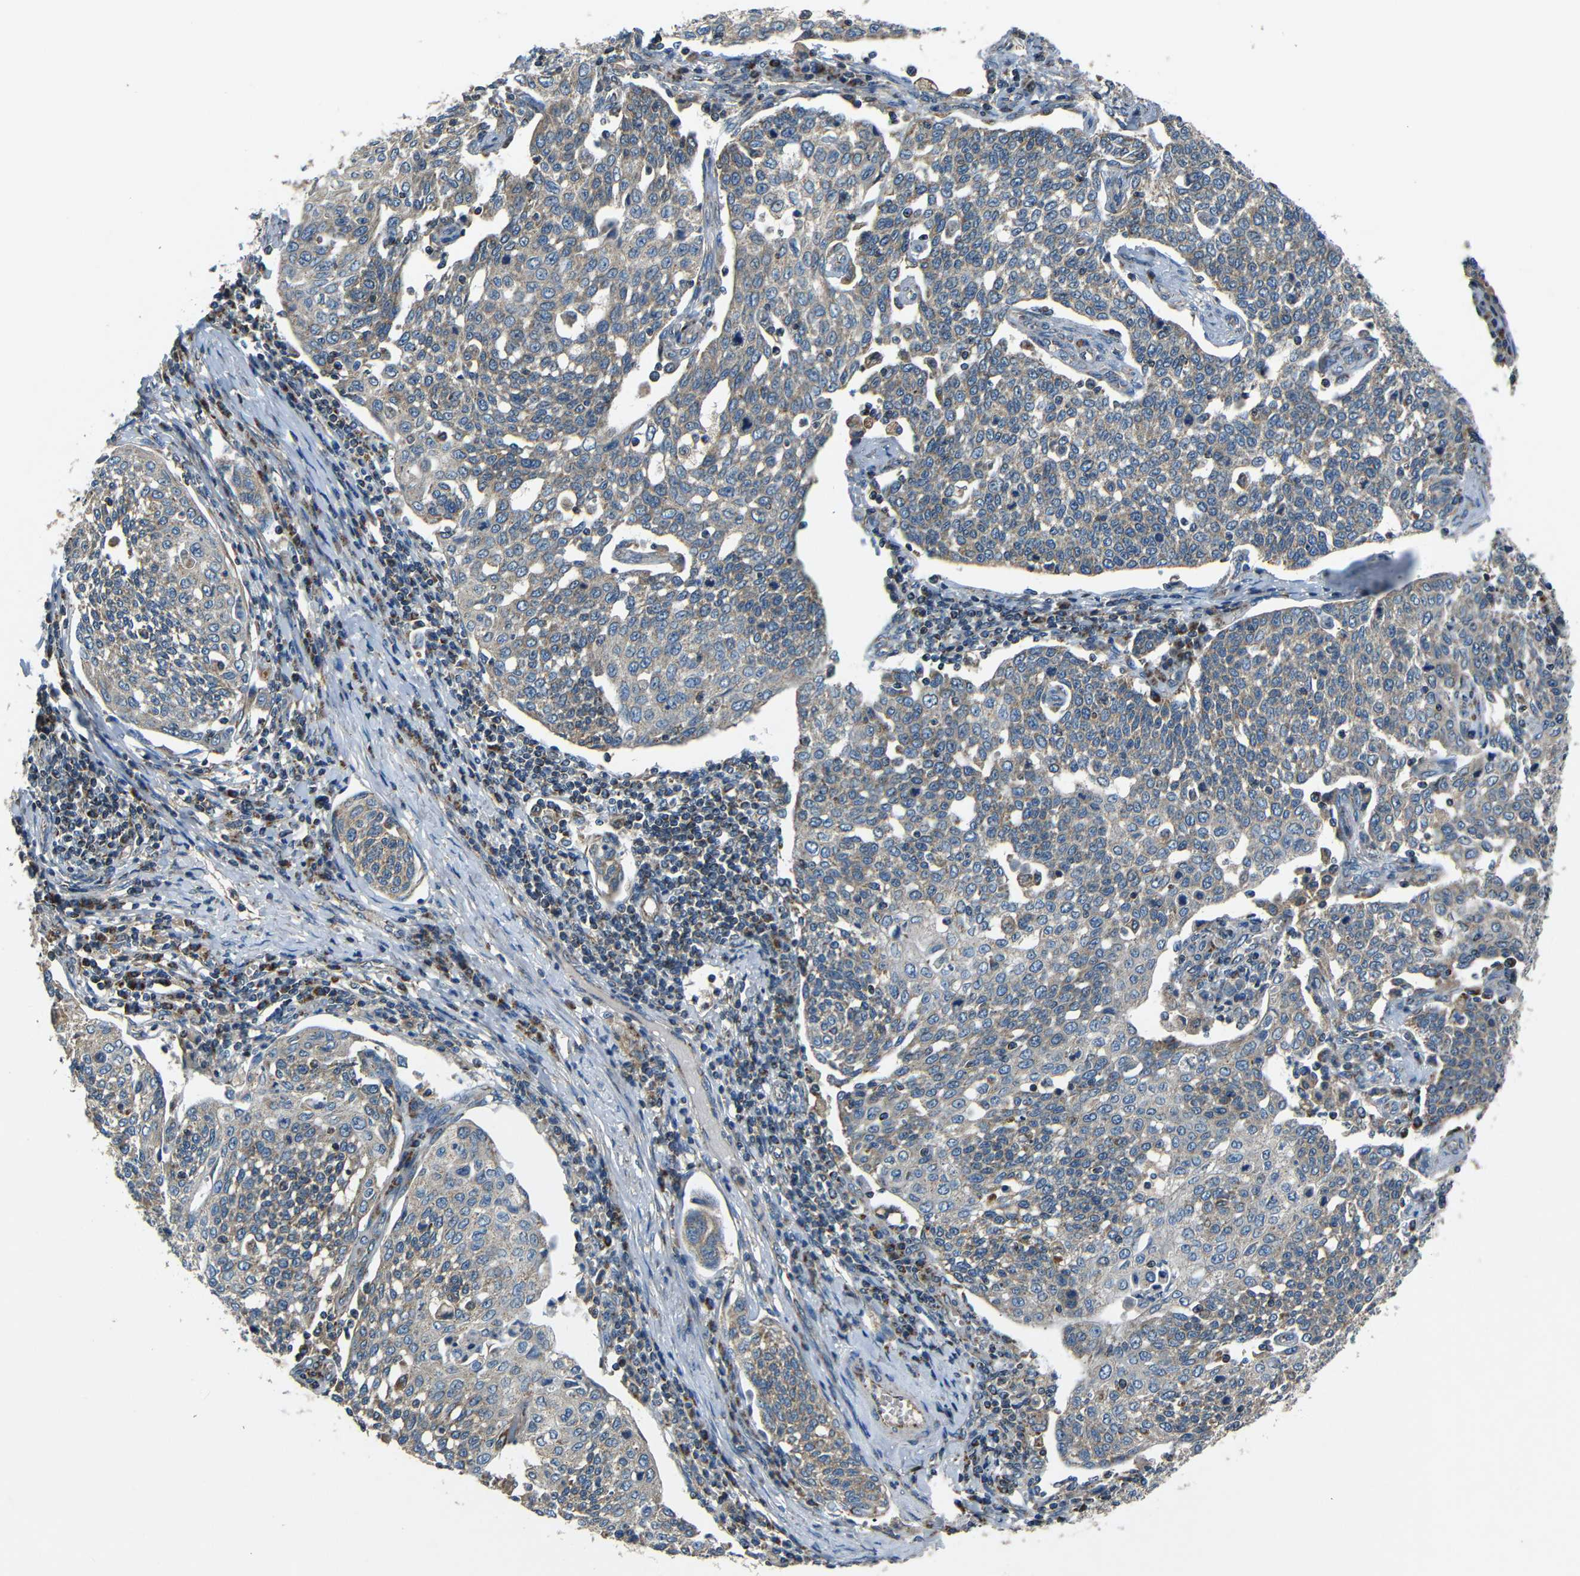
{"staining": {"intensity": "weak", "quantity": ">75%", "location": "cytoplasmic/membranous"}, "tissue": "cervical cancer", "cell_type": "Tumor cells", "image_type": "cancer", "snomed": [{"axis": "morphology", "description": "Squamous cell carcinoma, NOS"}, {"axis": "topography", "description": "Cervix"}], "caption": "A low amount of weak cytoplasmic/membranous expression is appreciated in approximately >75% of tumor cells in cervical cancer tissue. The protein of interest is shown in brown color, while the nuclei are stained blue.", "gene": "NETO2", "patient": {"sex": "female", "age": 34}}